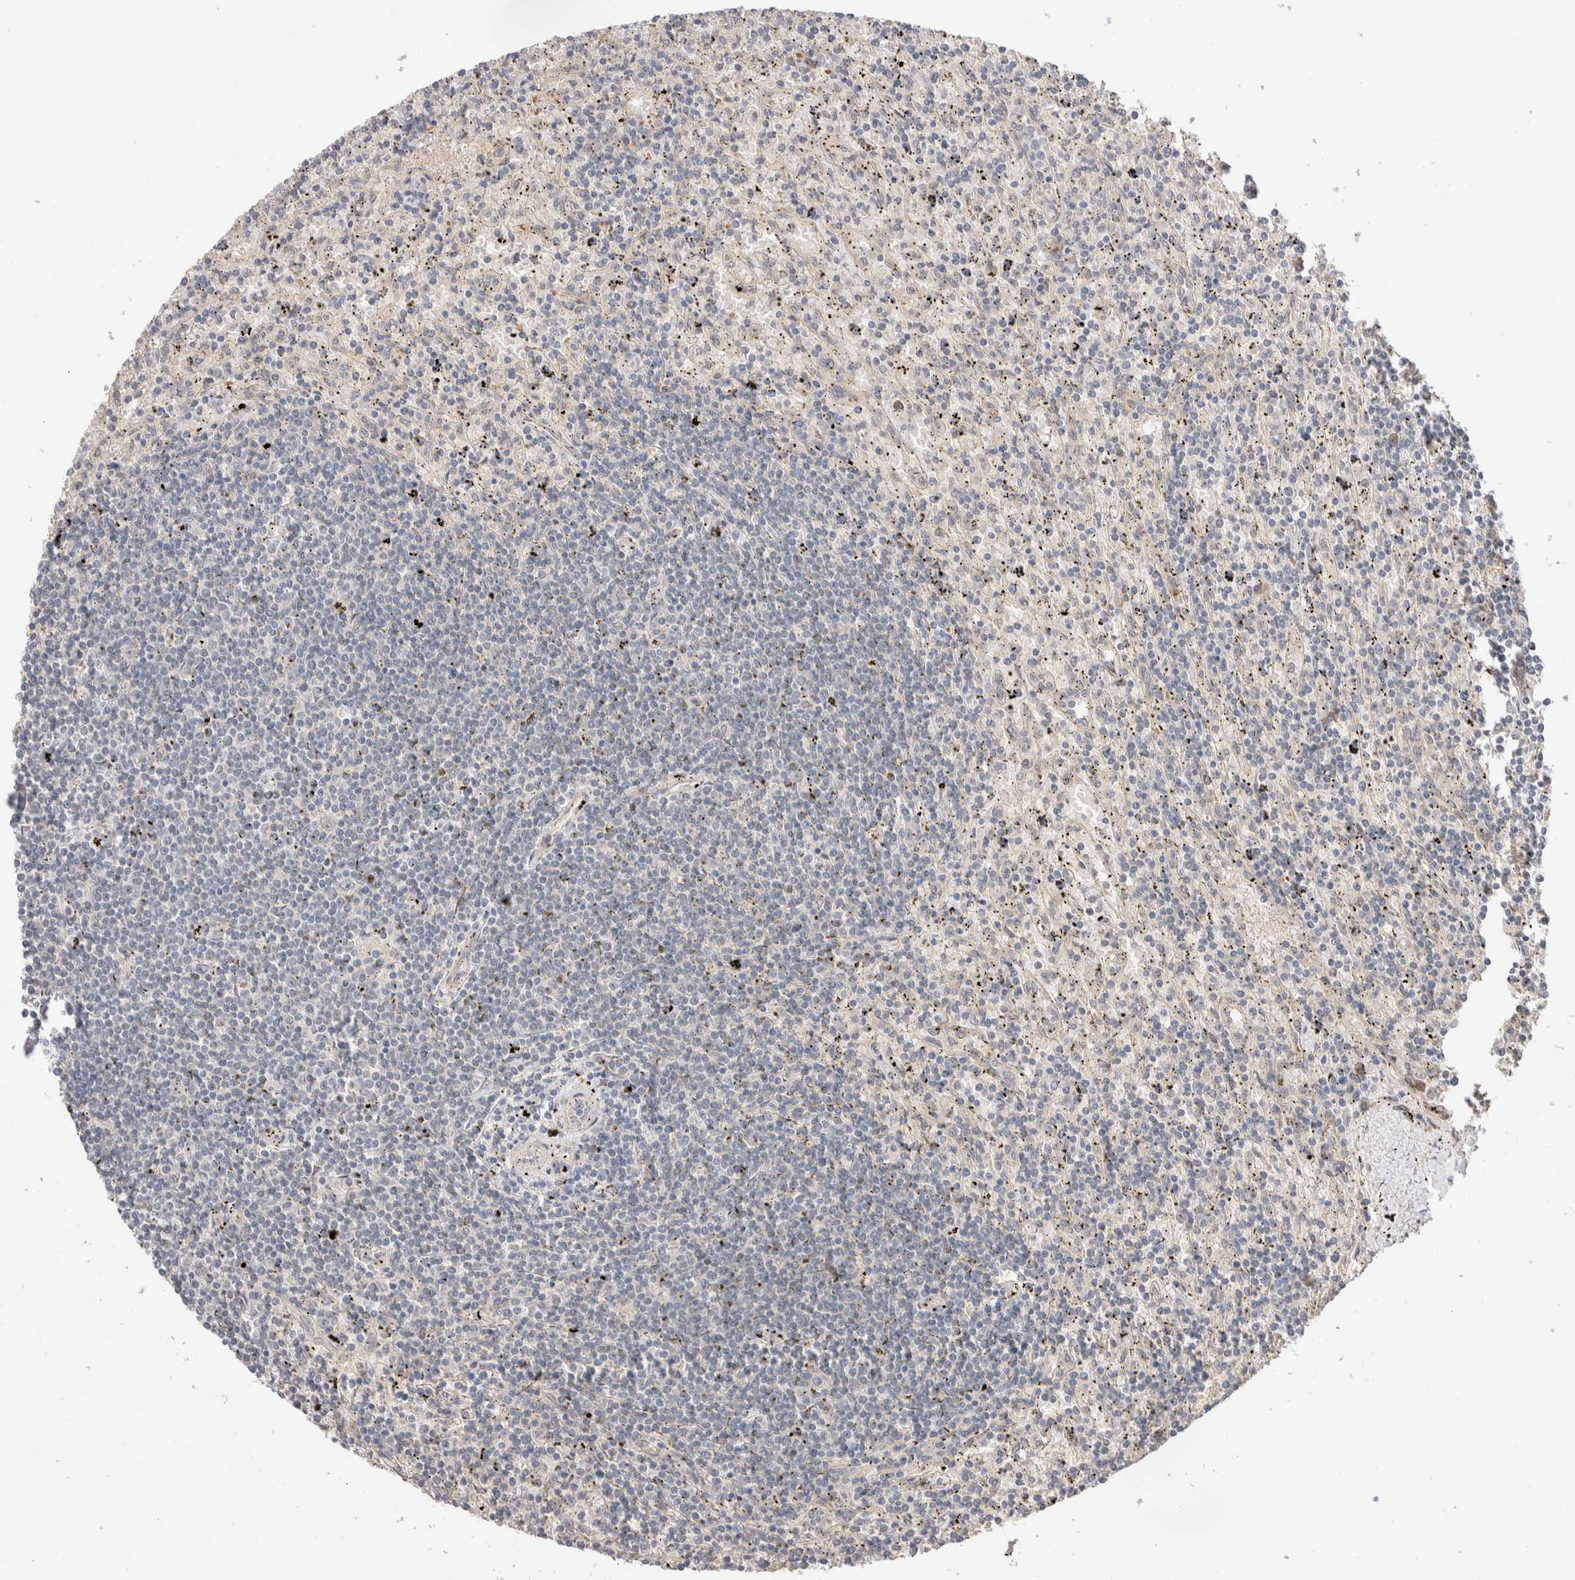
{"staining": {"intensity": "negative", "quantity": "none", "location": "none"}, "tissue": "lymphoma", "cell_type": "Tumor cells", "image_type": "cancer", "snomed": [{"axis": "morphology", "description": "Malignant lymphoma, non-Hodgkin's type, Low grade"}, {"axis": "topography", "description": "Spleen"}], "caption": "Immunohistochemical staining of lymphoma shows no significant expression in tumor cells.", "gene": "CASK", "patient": {"sex": "male", "age": 76}}